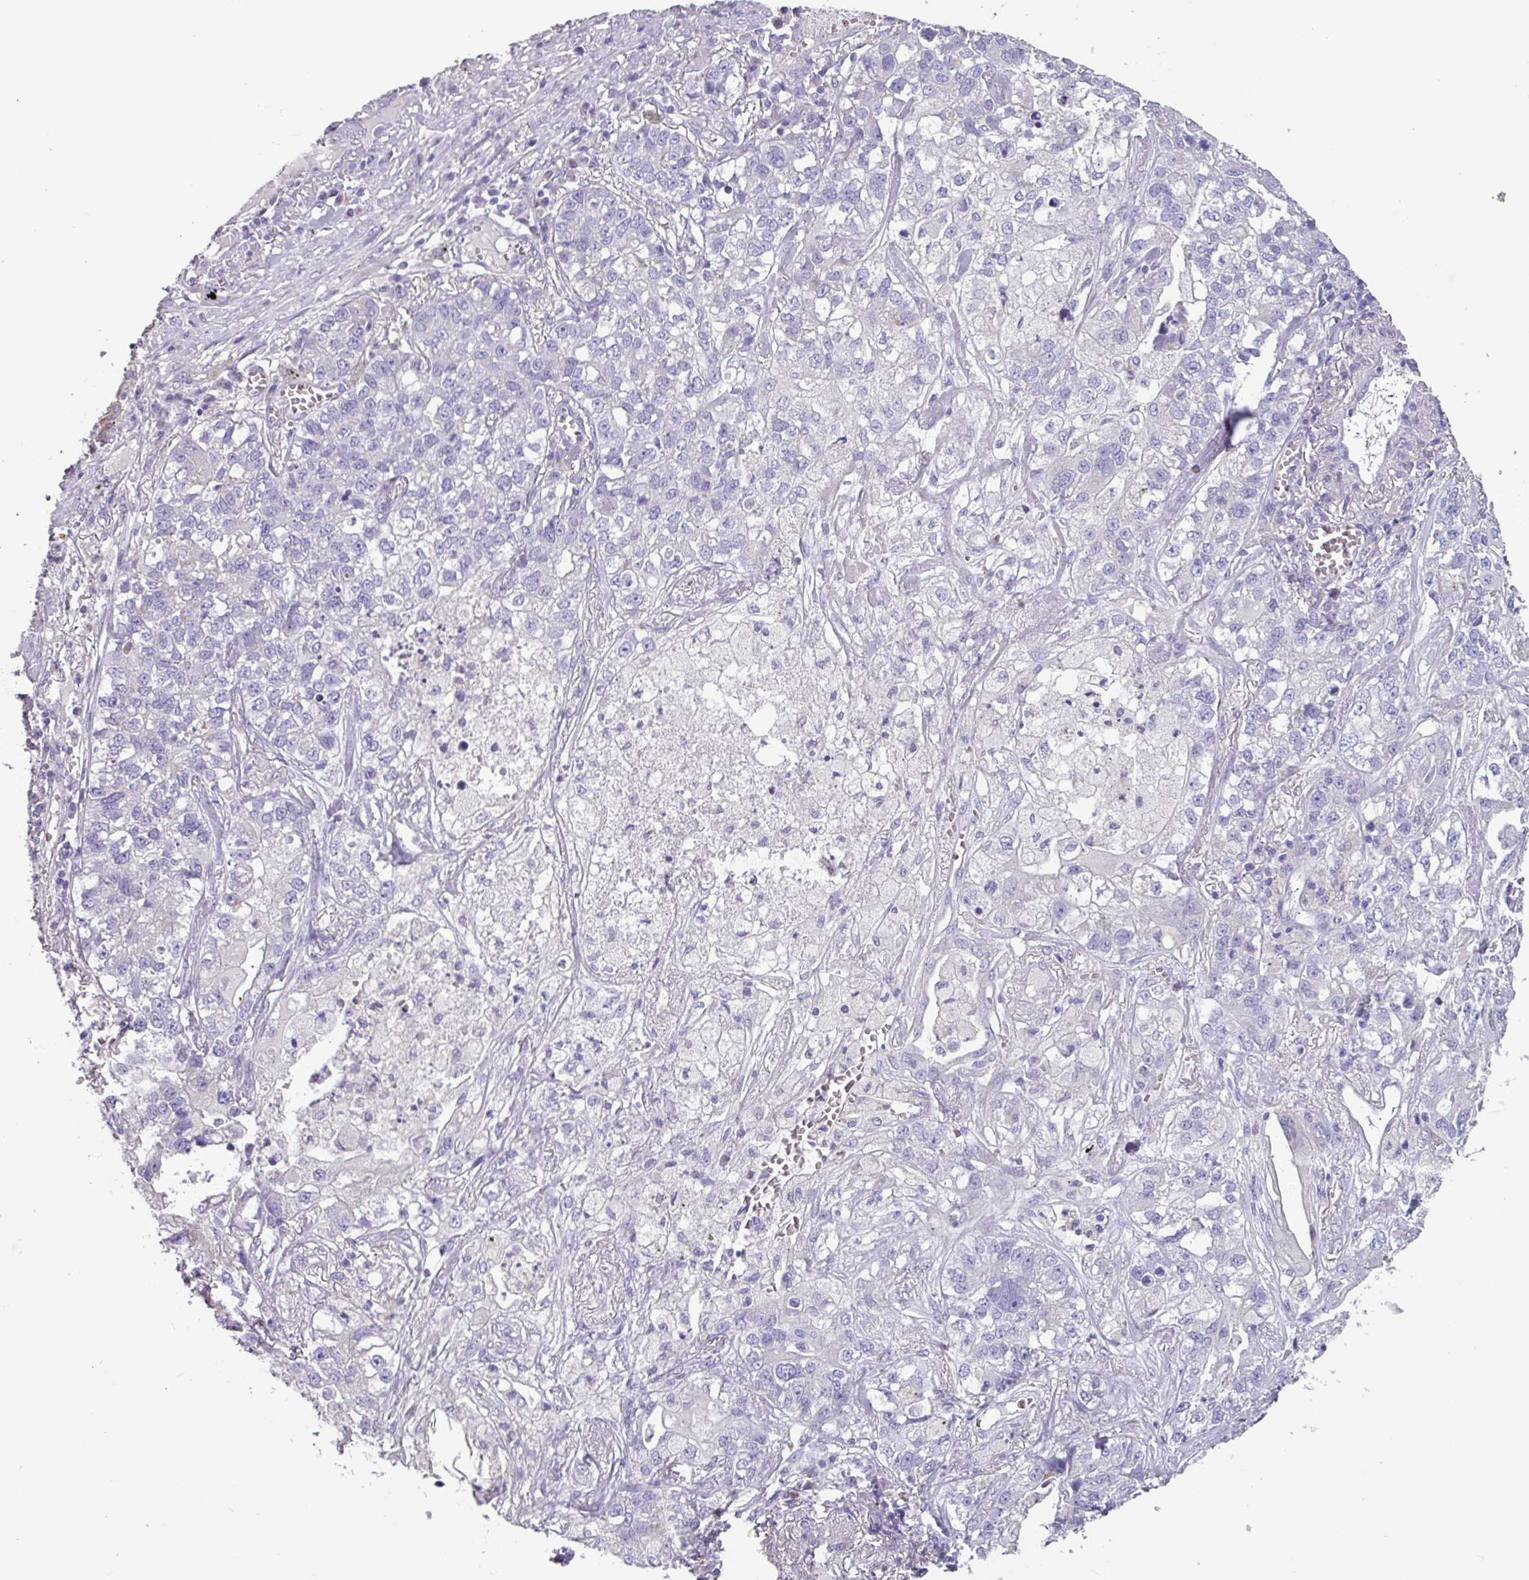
{"staining": {"intensity": "negative", "quantity": "none", "location": "none"}, "tissue": "lung cancer", "cell_type": "Tumor cells", "image_type": "cancer", "snomed": [{"axis": "morphology", "description": "Adenocarcinoma, NOS"}, {"axis": "topography", "description": "Lung"}], "caption": "There is no significant positivity in tumor cells of lung cancer.", "gene": "ADGRE1", "patient": {"sex": "male", "age": 49}}